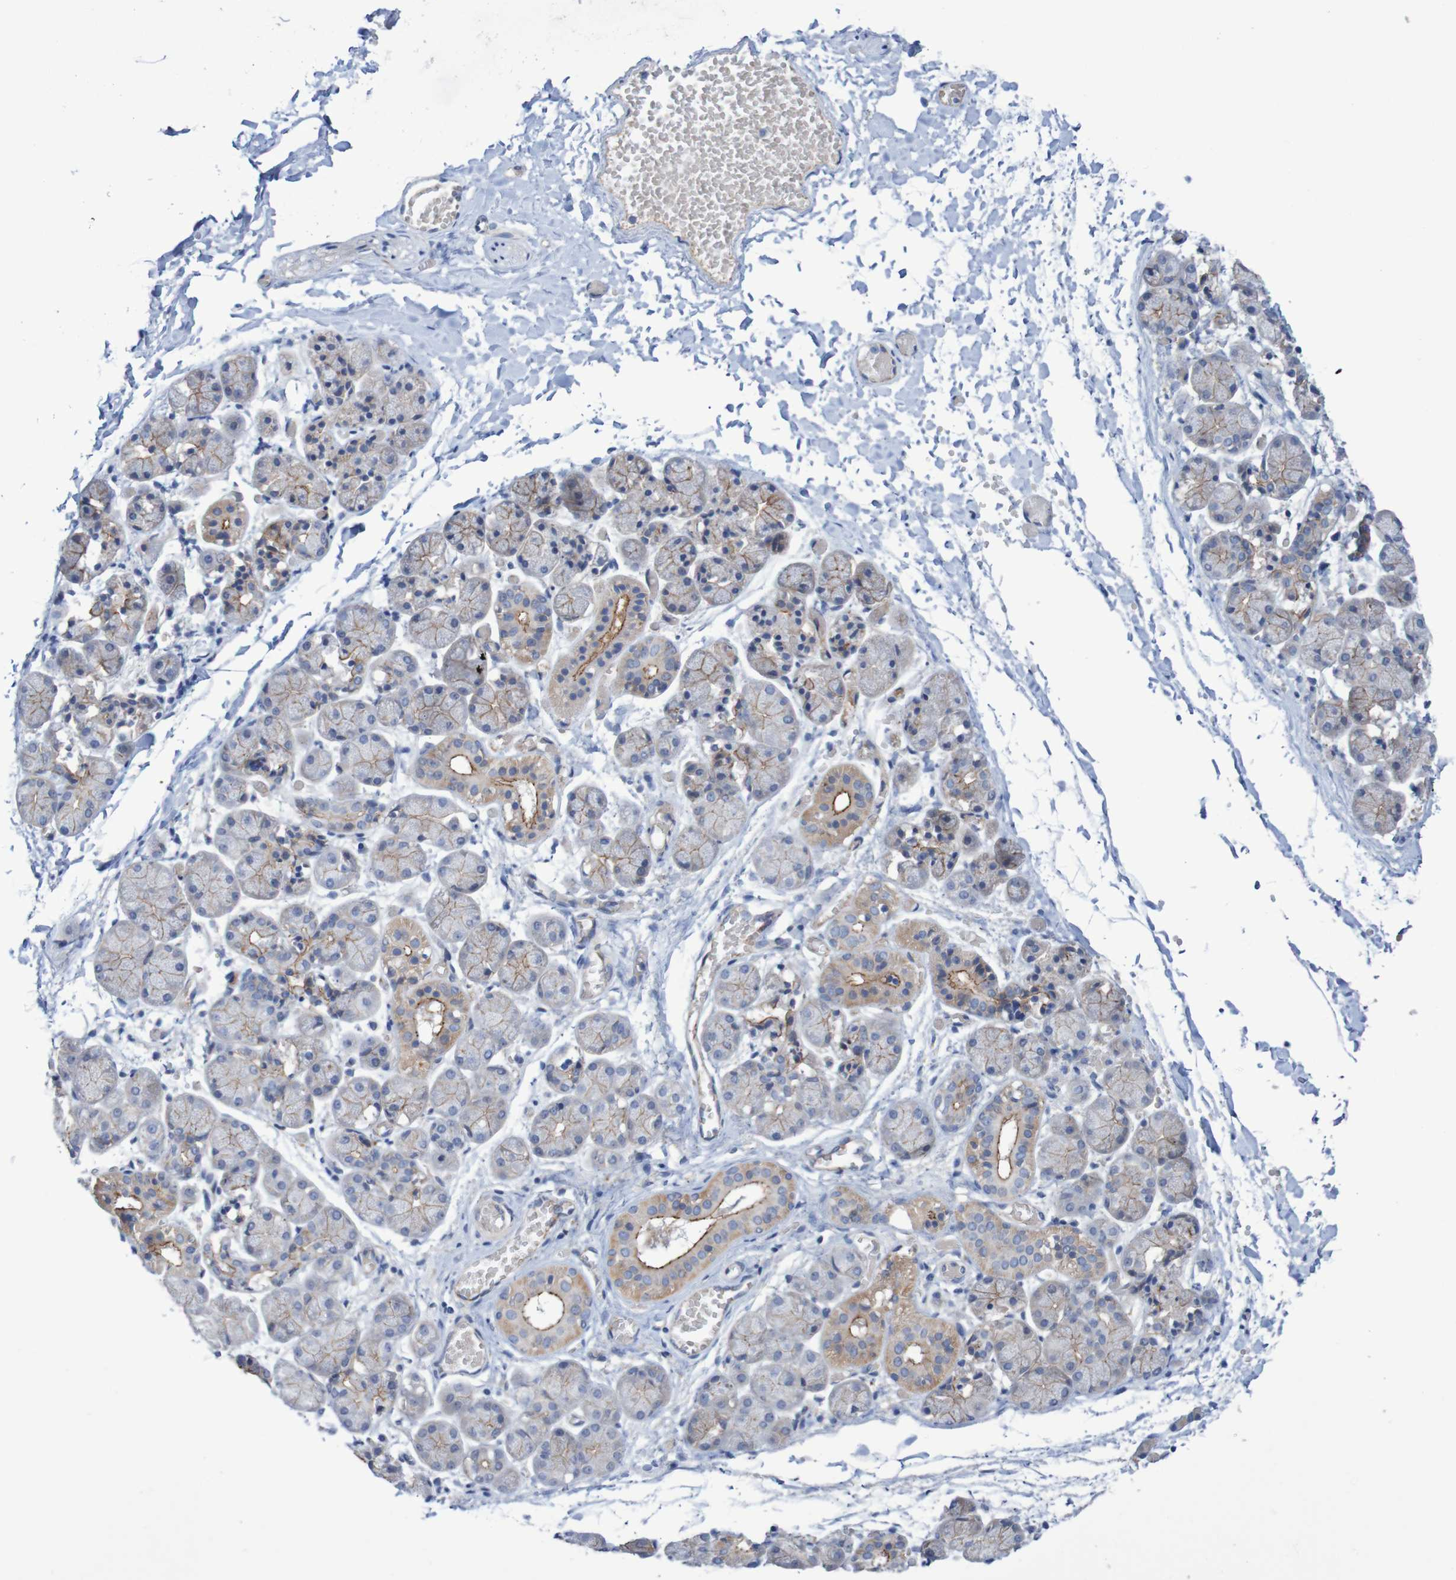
{"staining": {"intensity": "moderate", "quantity": "25%-75%", "location": "cytoplasmic/membranous"}, "tissue": "salivary gland", "cell_type": "Glandular cells", "image_type": "normal", "snomed": [{"axis": "morphology", "description": "Normal tissue, NOS"}, {"axis": "topography", "description": "Salivary gland"}], "caption": "Protein staining displays moderate cytoplasmic/membranous positivity in about 25%-75% of glandular cells in normal salivary gland.", "gene": "NECTIN2", "patient": {"sex": "female", "age": 24}}